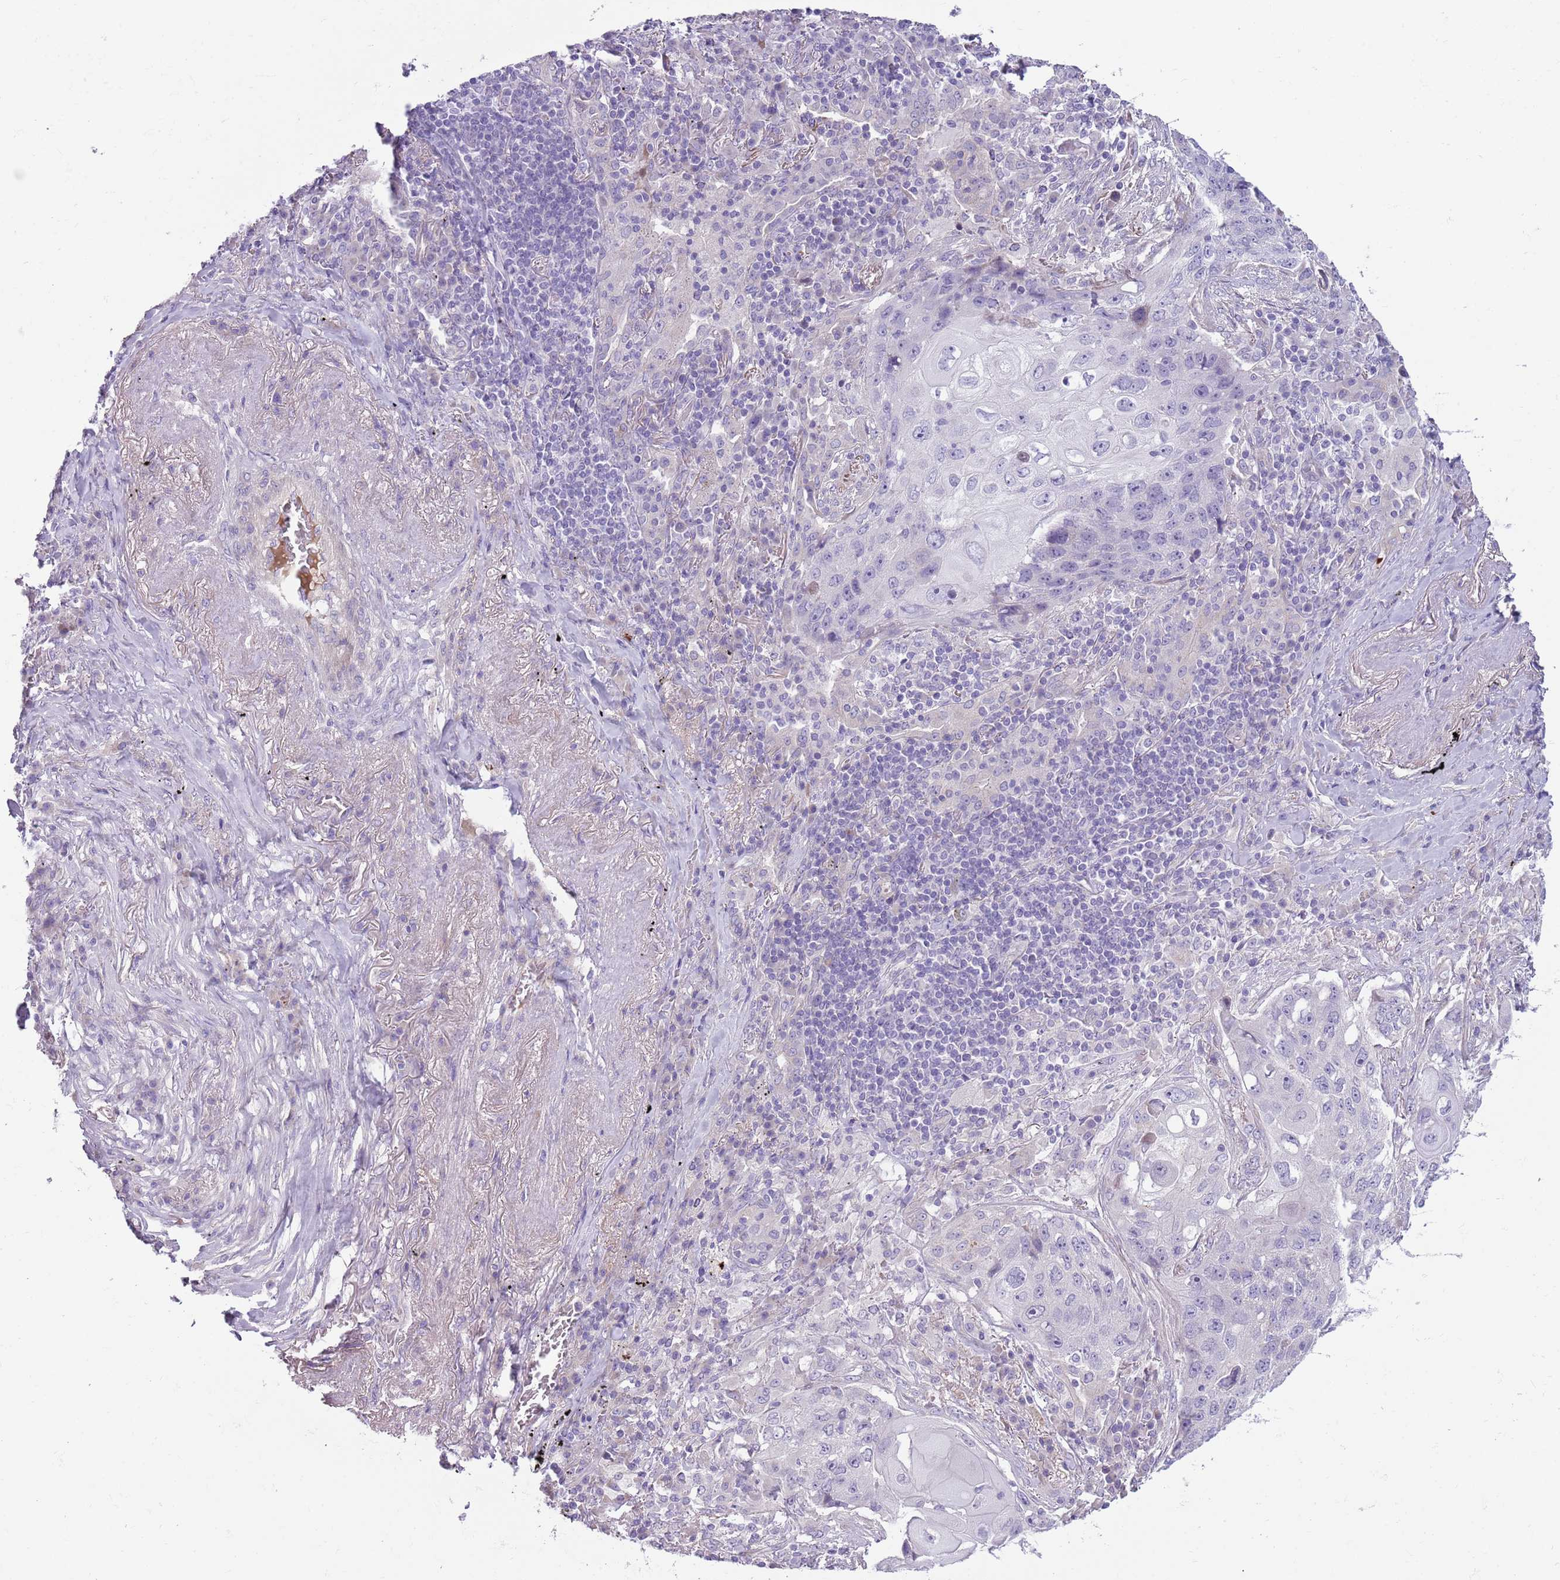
{"staining": {"intensity": "negative", "quantity": "none", "location": "none"}, "tissue": "lung cancer", "cell_type": "Tumor cells", "image_type": "cancer", "snomed": [{"axis": "morphology", "description": "Squamous cell carcinoma, NOS"}, {"axis": "topography", "description": "Lung"}], "caption": "The histopathology image shows no staining of tumor cells in squamous cell carcinoma (lung).", "gene": "CFH", "patient": {"sex": "female", "age": 63}}